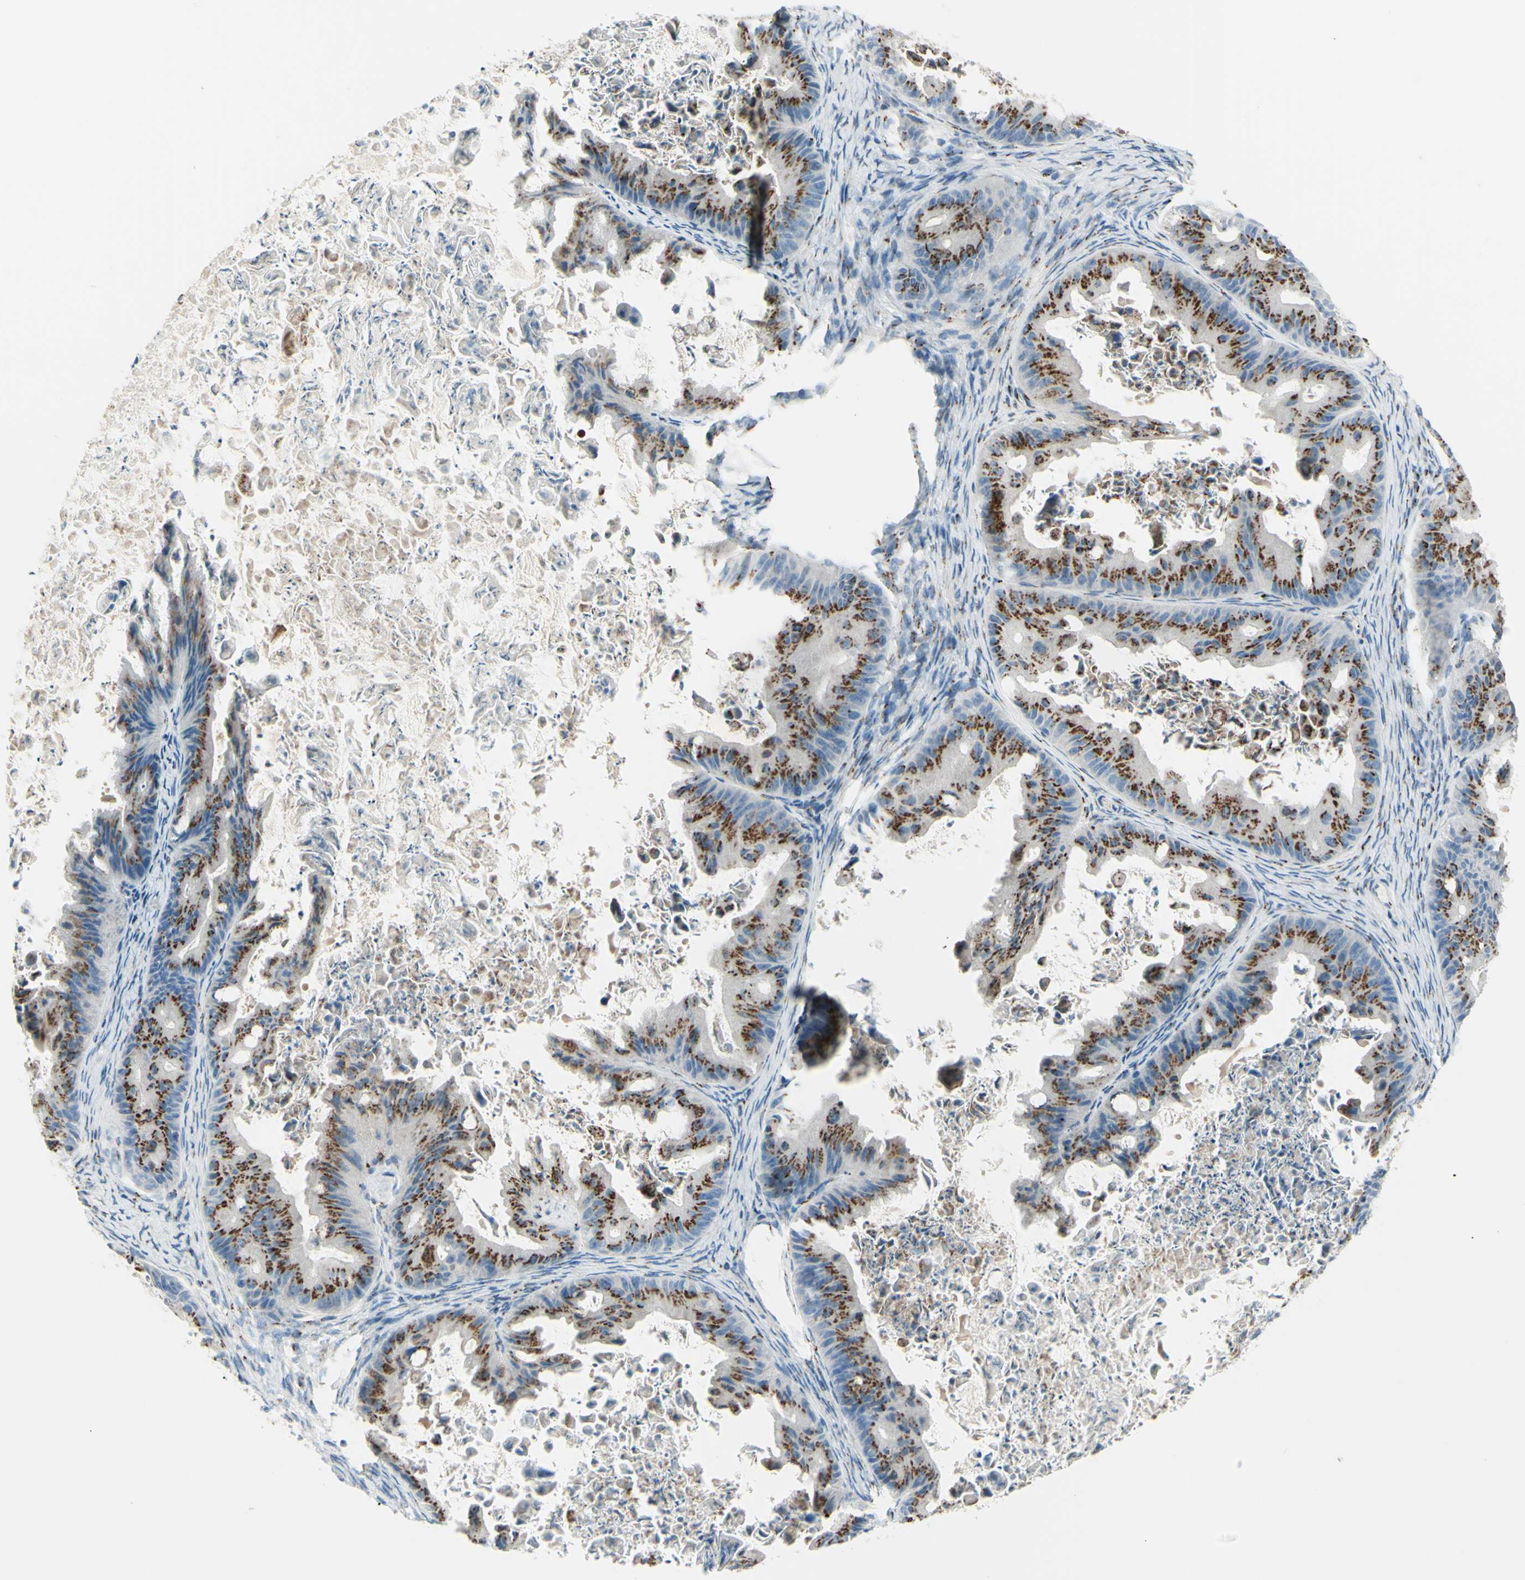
{"staining": {"intensity": "strong", "quantity": ">75%", "location": "cytoplasmic/membranous"}, "tissue": "ovarian cancer", "cell_type": "Tumor cells", "image_type": "cancer", "snomed": [{"axis": "morphology", "description": "Cystadenocarcinoma, mucinous, NOS"}, {"axis": "topography", "description": "Ovary"}], "caption": "A micrograph of ovarian mucinous cystadenocarcinoma stained for a protein displays strong cytoplasmic/membranous brown staining in tumor cells.", "gene": "B4GALT1", "patient": {"sex": "female", "age": 37}}